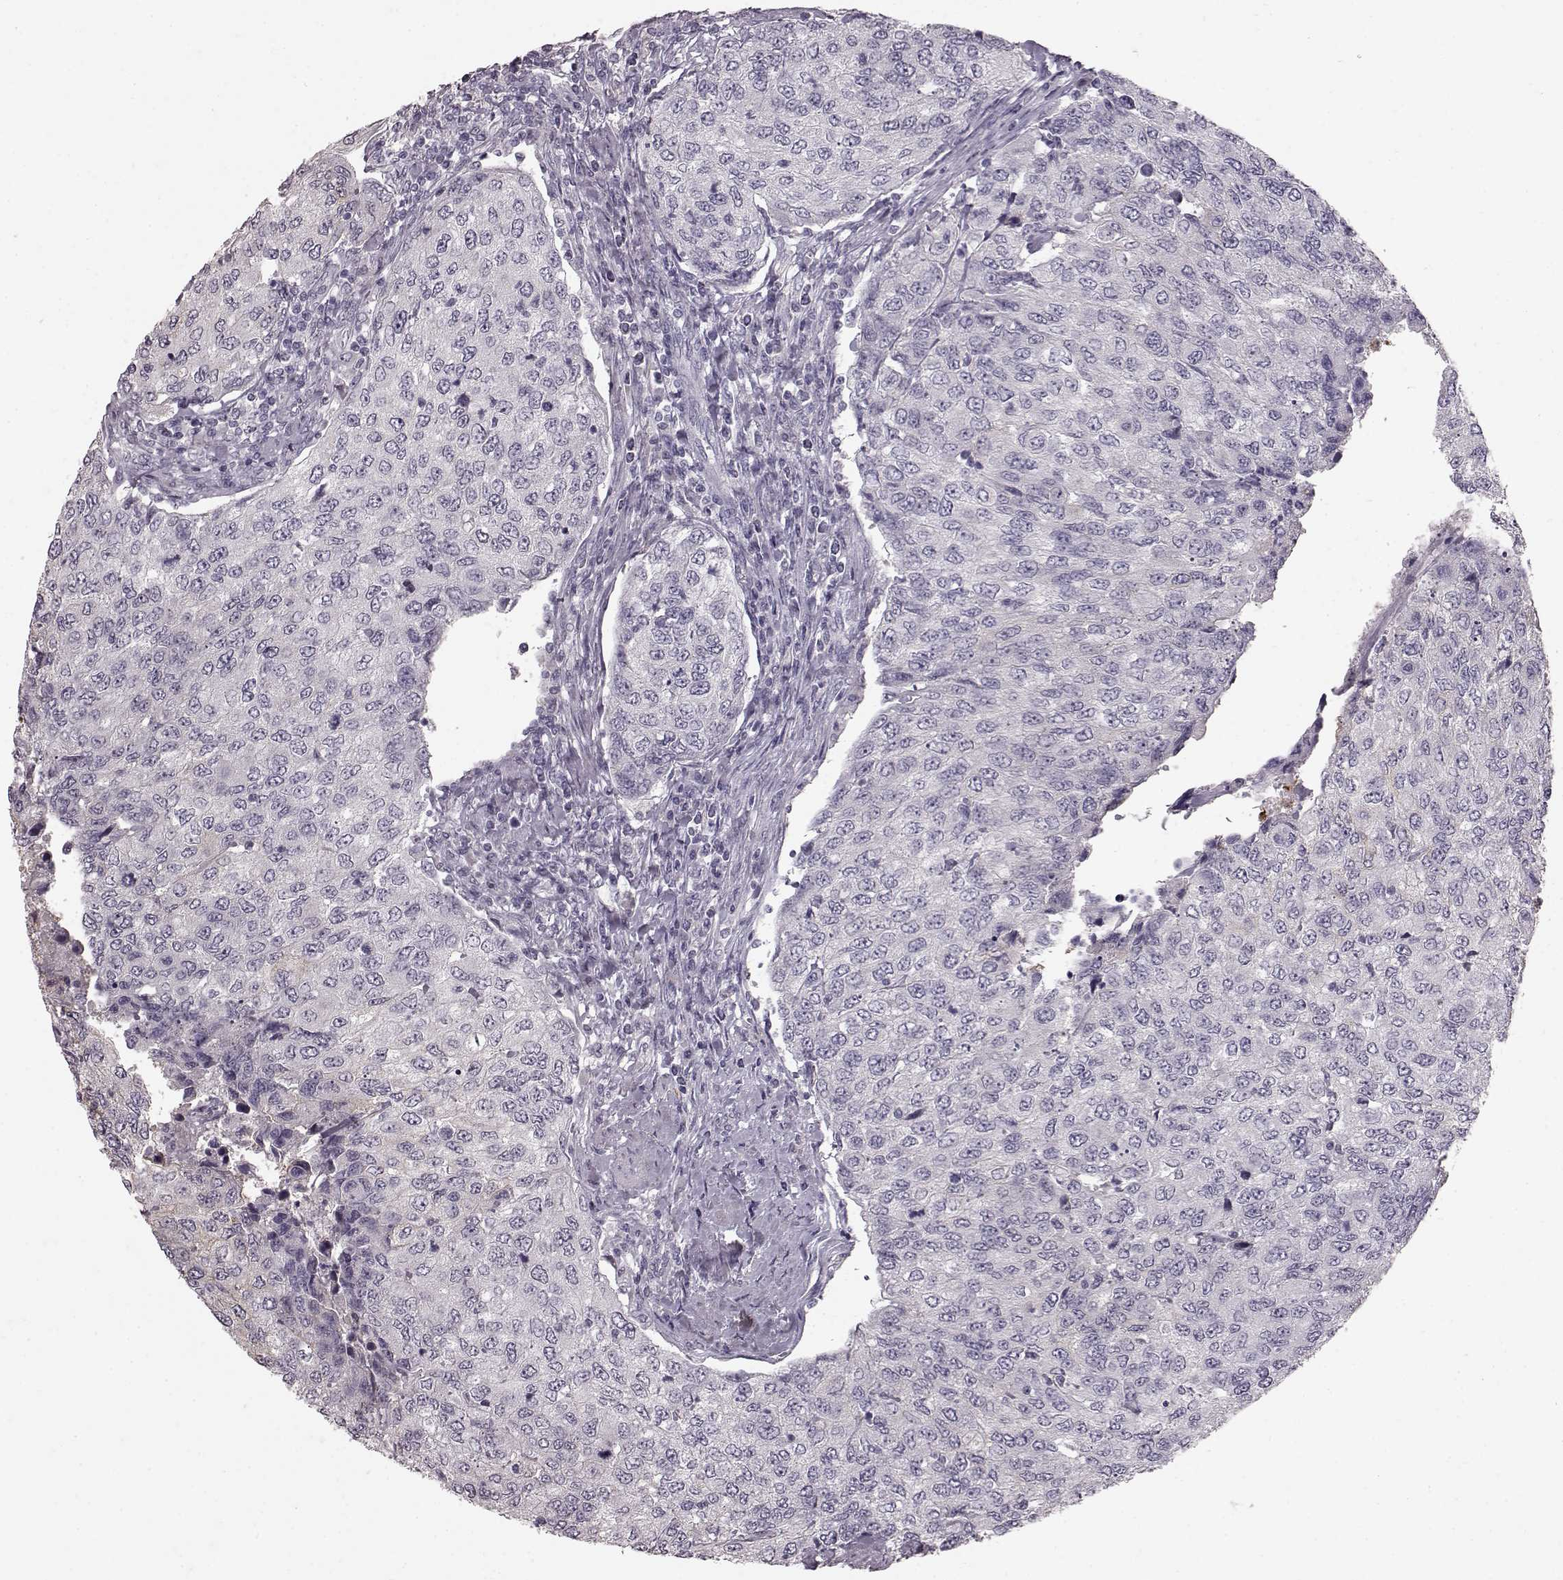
{"staining": {"intensity": "negative", "quantity": "none", "location": "none"}, "tissue": "urothelial cancer", "cell_type": "Tumor cells", "image_type": "cancer", "snomed": [{"axis": "morphology", "description": "Urothelial carcinoma, High grade"}, {"axis": "topography", "description": "Urinary bladder"}], "caption": "IHC of human urothelial carcinoma (high-grade) reveals no expression in tumor cells. (DAB immunohistochemistry with hematoxylin counter stain).", "gene": "FUT4", "patient": {"sex": "female", "age": 78}}